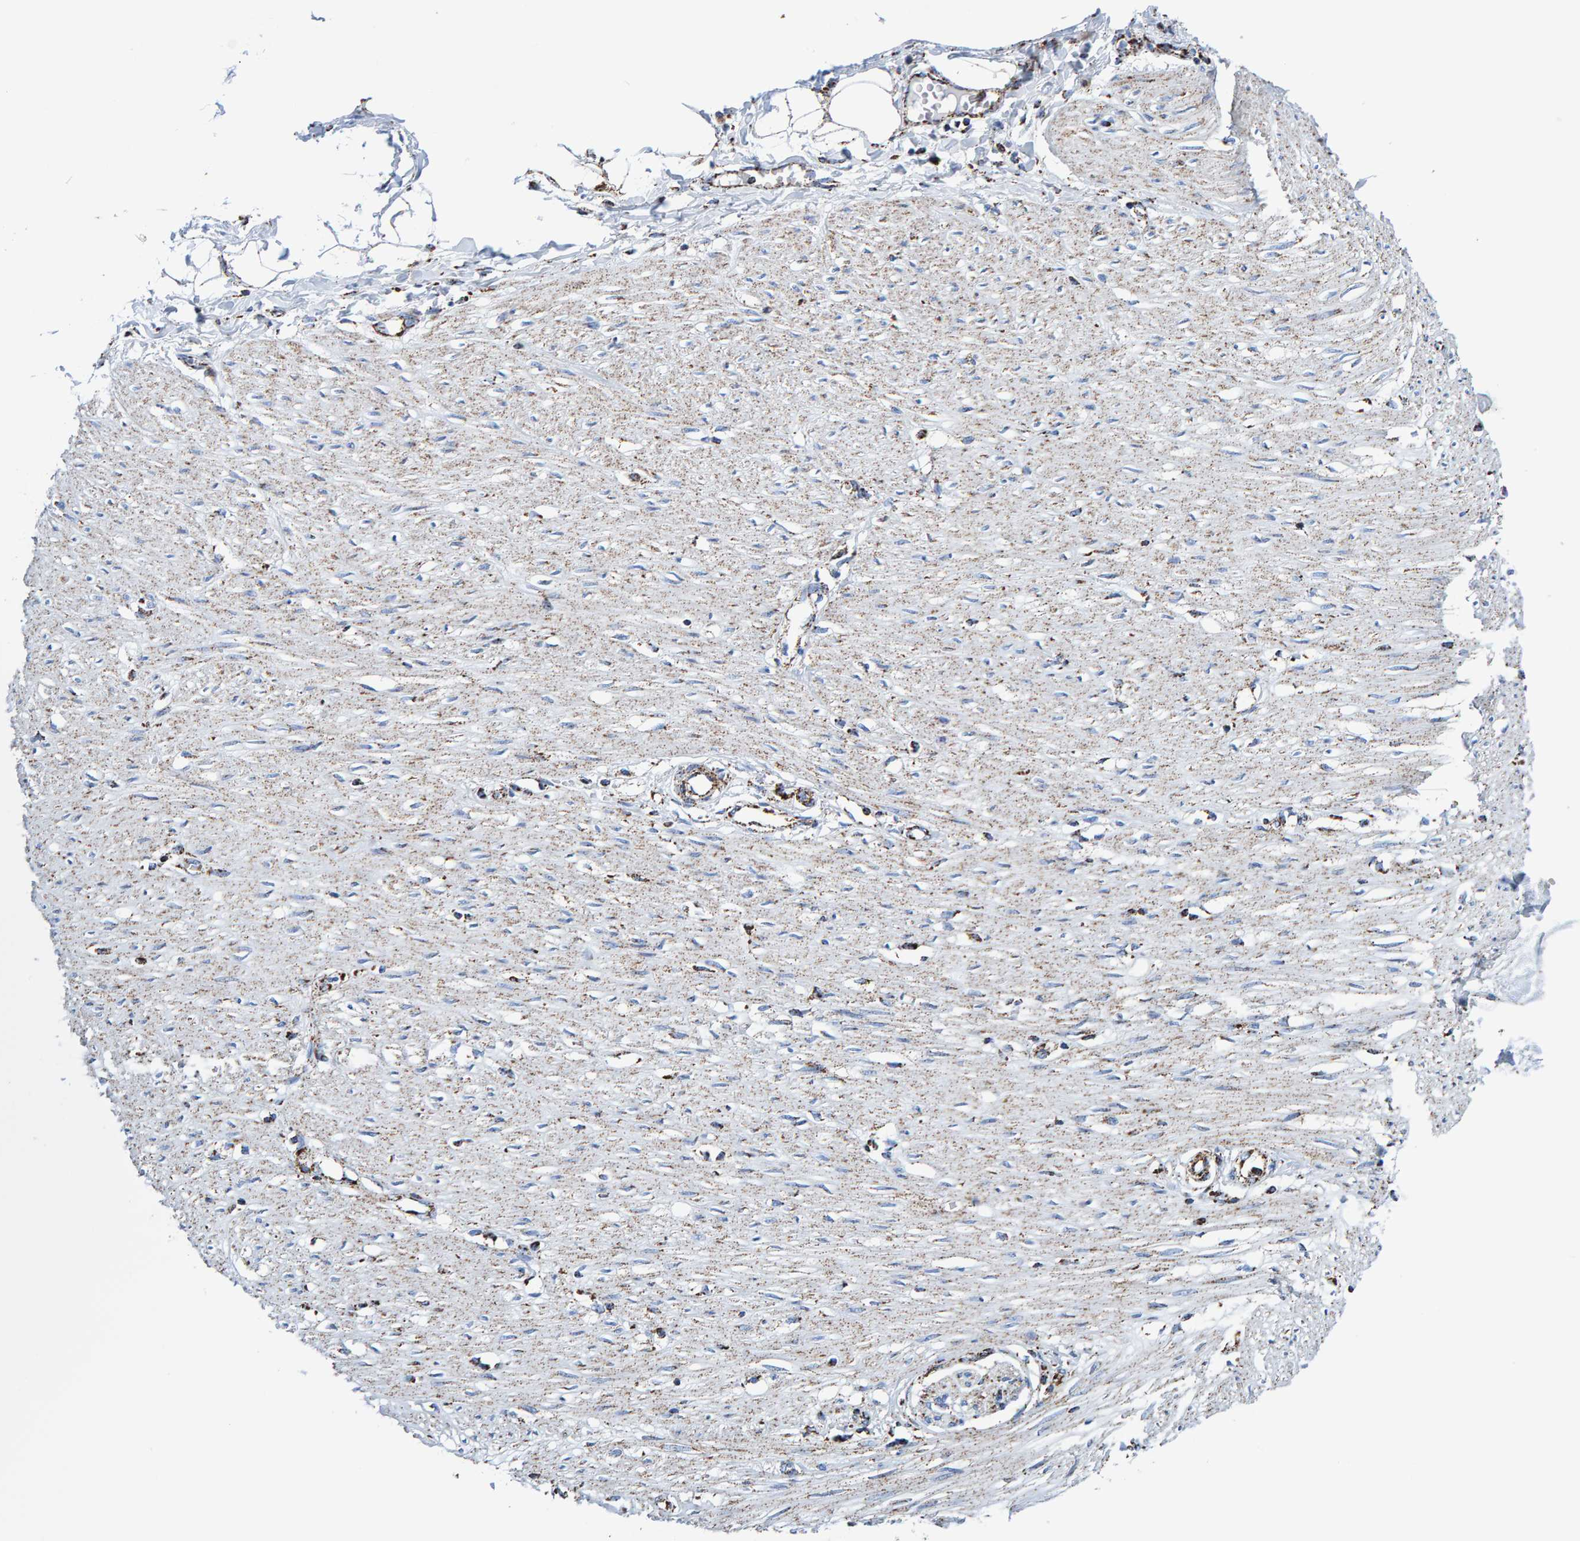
{"staining": {"intensity": "moderate", "quantity": ">75%", "location": "cytoplasmic/membranous"}, "tissue": "adipose tissue", "cell_type": "Adipocytes", "image_type": "normal", "snomed": [{"axis": "morphology", "description": "Normal tissue, NOS"}, {"axis": "morphology", "description": "Adenocarcinoma, NOS"}, {"axis": "topography", "description": "Colon"}, {"axis": "topography", "description": "Peripheral nerve tissue"}], "caption": "A brown stain shows moderate cytoplasmic/membranous positivity of a protein in adipocytes of normal adipose tissue.", "gene": "ENSG00000262660", "patient": {"sex": "male", "age": 14}}